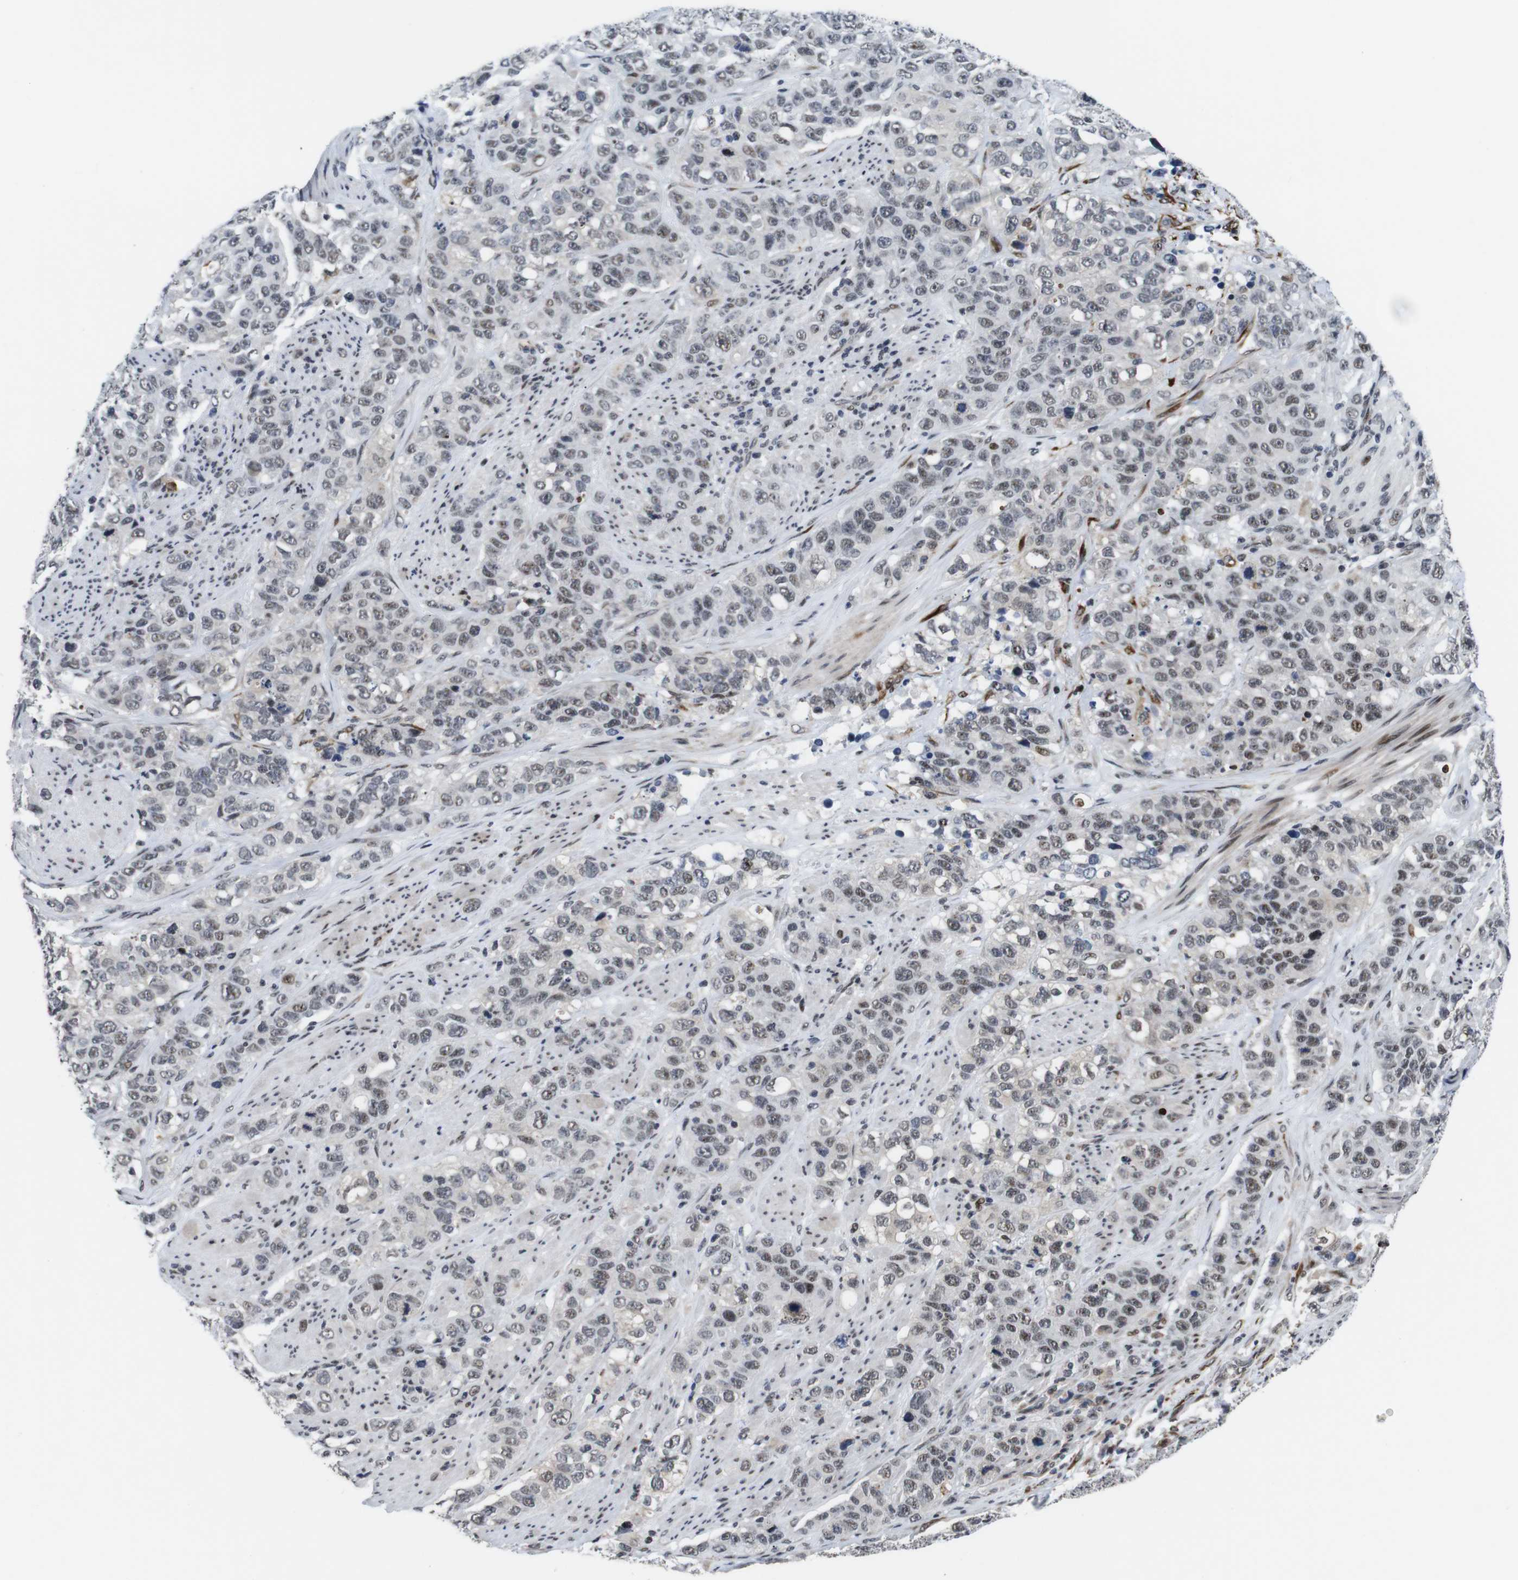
{"staining": {"intensity": "weak", "quantity": ">75%", "location": "nuclear"}, "tissue": "stomach cancer", "cell_type": "Tumor cells", "image_type": "cancer", "snomed": [{"axis": "morphology", "description": "Adenocarcinoma, NOS"}, {"axis": "topography", "description": "Stomach"}], "caption": "Stomach cancer (adenocarcinoma) stained with IHC shows weak nuclear staining in about >75% of tumor cells. (brown staining indicates protein expression, while blue staining denotes nuclei).", "gene": "EIF4G1", "patient": {"sex": "male", "age": 48}}